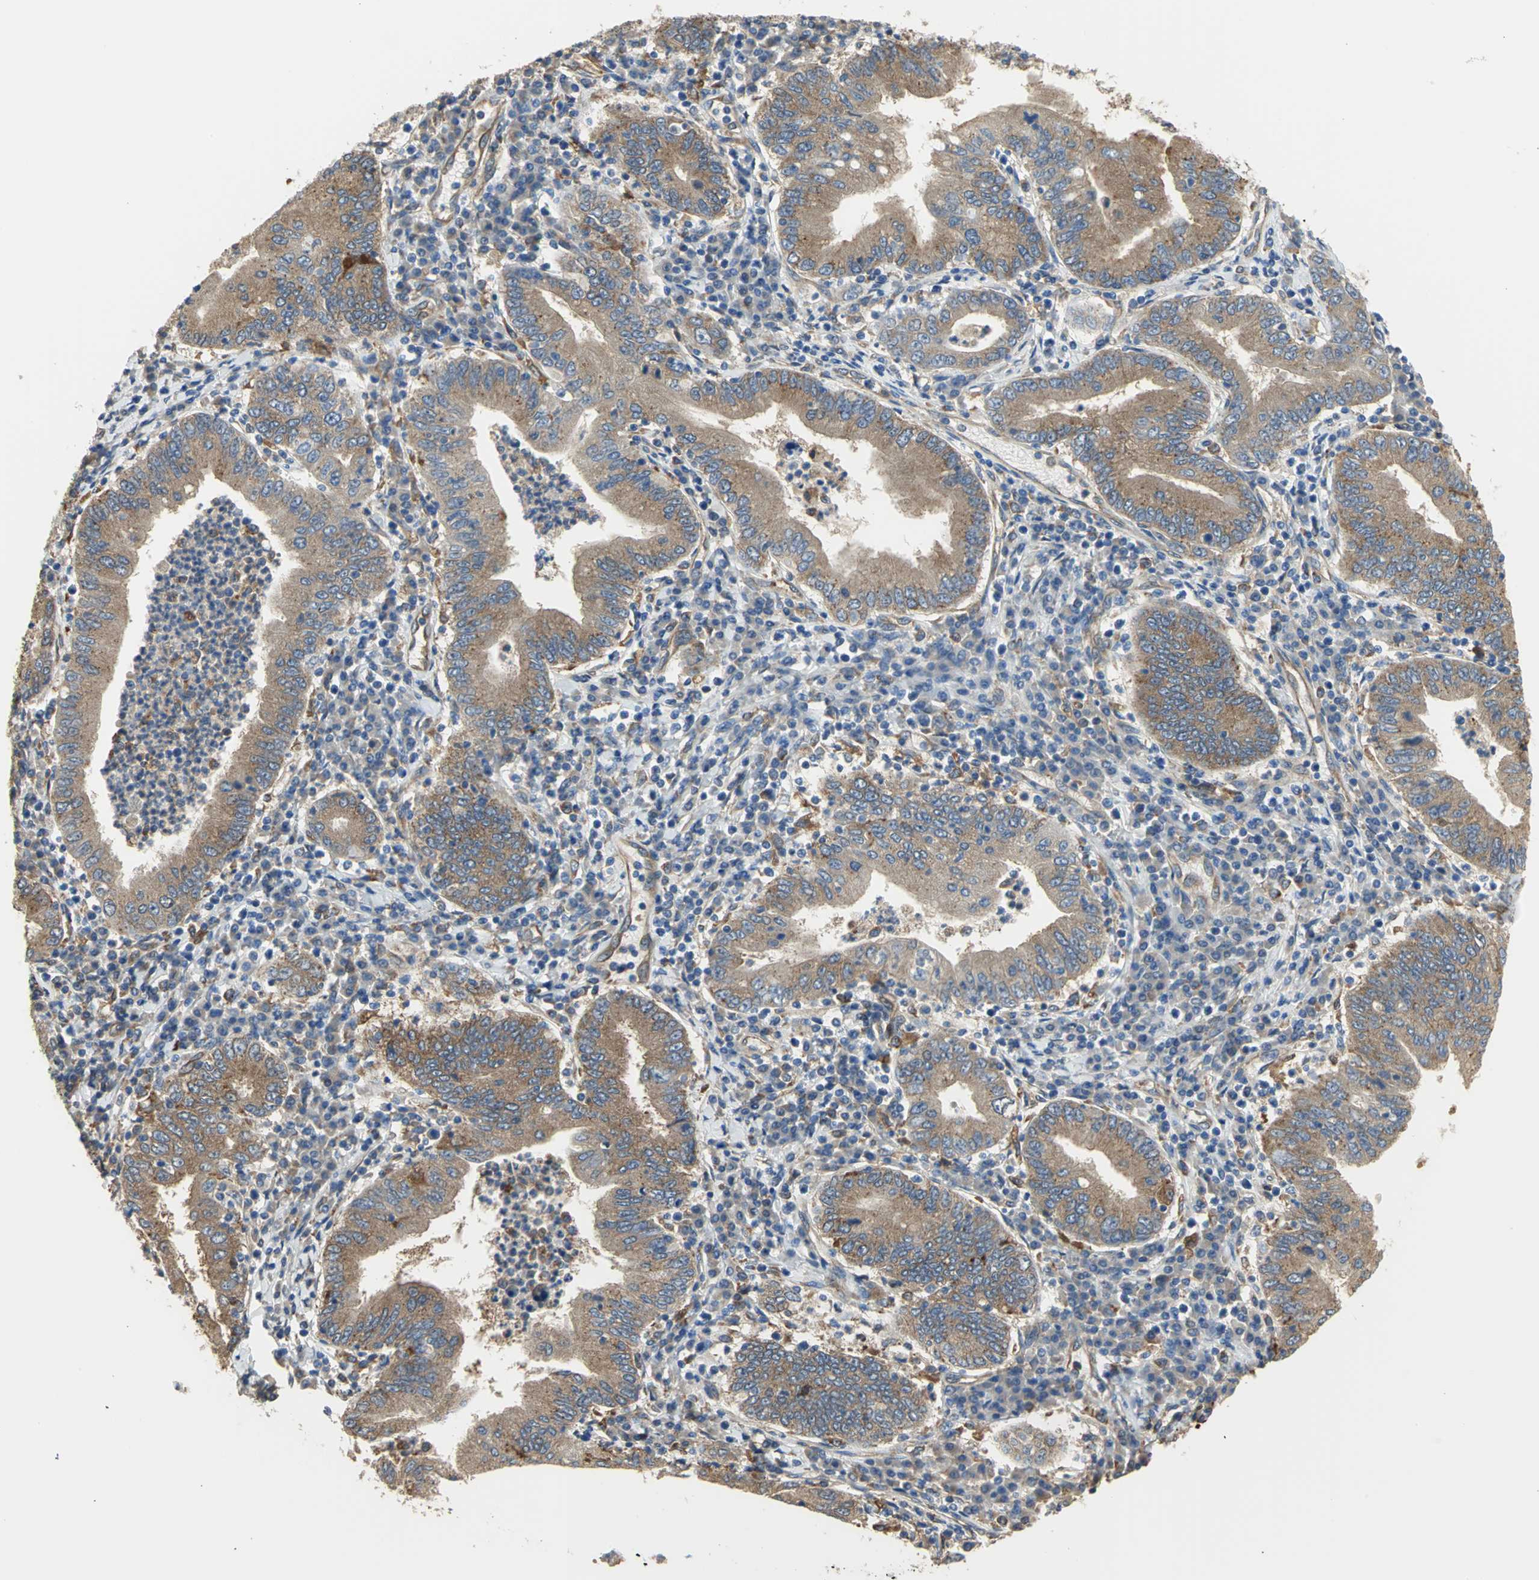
{"staining": {"intensity": "moderate", "quantity": ">75%", "location": "cytoplasmic/membranous"}, "tissue": "stomach cancer", "cell_type": "Tumor cells", "image_type": "cancer", "snomed": [{"axis": "morphology", "description": "Normal tissue, NOS"}, {"axis": "morphology", "description": "Adenocarcinoma, NOS"}, {"axis": "topography", "description": "Esophagus"}, {"axis": "topography", "description": "Stomach, upper"}, {"axis": "topography", "description": "Peripheral nerve tissue"}], "caption": "DAB (3,3'-diaminobenzidine) immunohistochemical staining of human stomach adenocarcinoma reveals moderate cytoplasmic/membranous protein expression in about >75% of tumor cells.", "gene": "DIAPH2", "patient": {"sex": "male", "age": 62}}